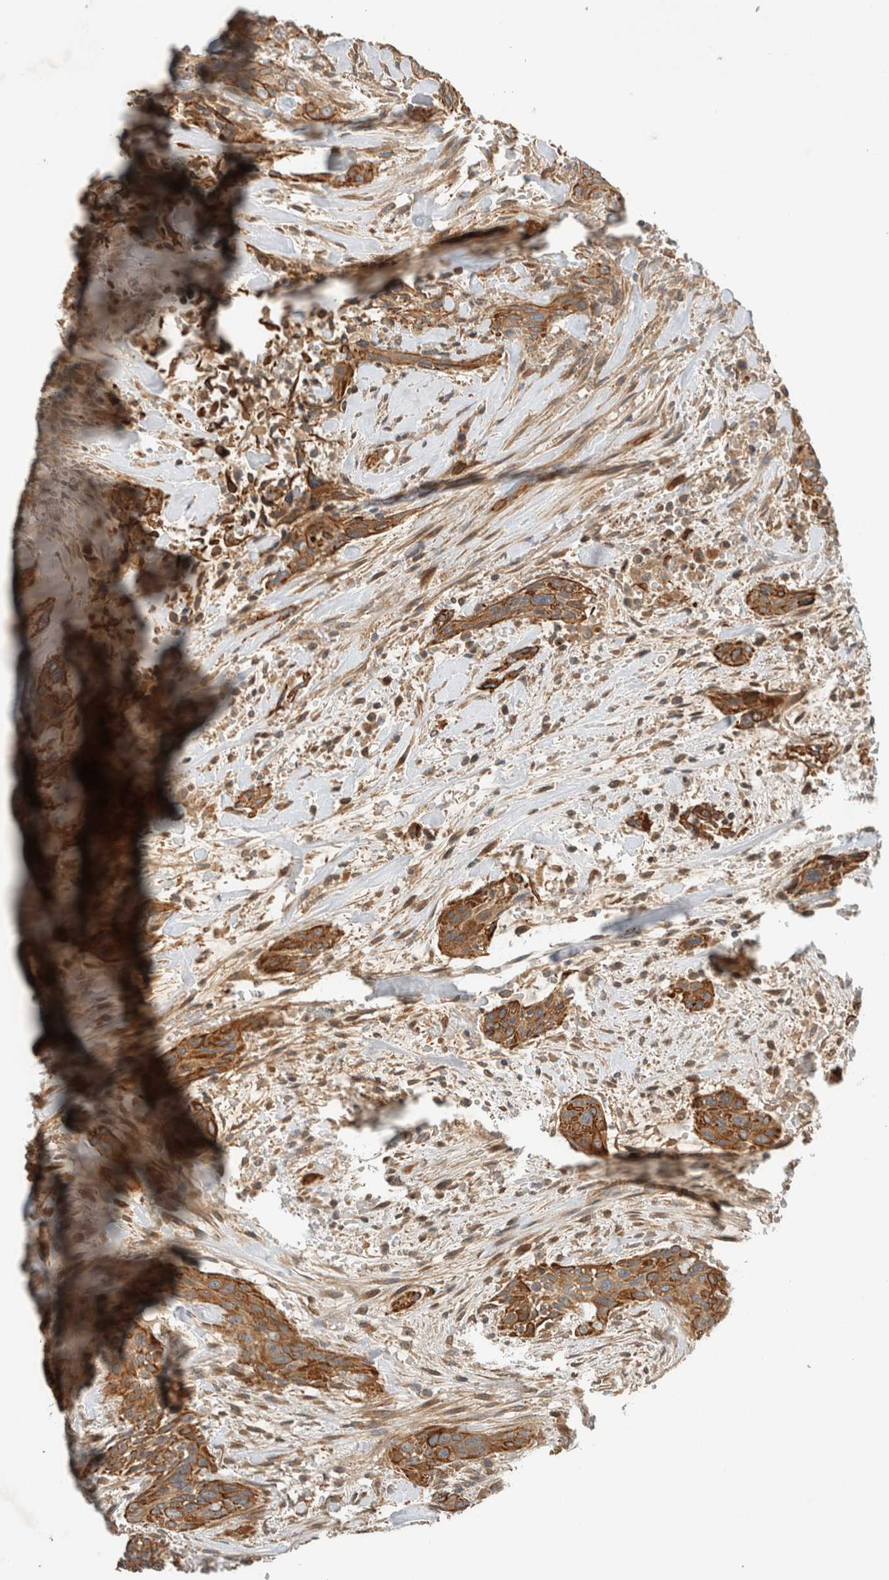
{"staining": {"intensity": "strong", "quantity": ">75%", "location": "cytoplasmic/membranous"}, "tissue": "urothelial cancer", "cell_type": "Tumor cells", "image_type": "cancer", "snomed": [{"axis": "morphology", "description": "Urothelial carcinoma, High grade"}, {"axis": "topography", "description": "Urinary bladder"}], "caption": "Immunohistochemistry (IHC) image of urothelial carcinoma (high-grade) stained for a protein (brown), which displays high levels of strong cytoplasmic/membranous positivity in approximately >75% of tumor cells.", "gene": "ARMC9", "patient": {"sex": "male", "age": 35}}